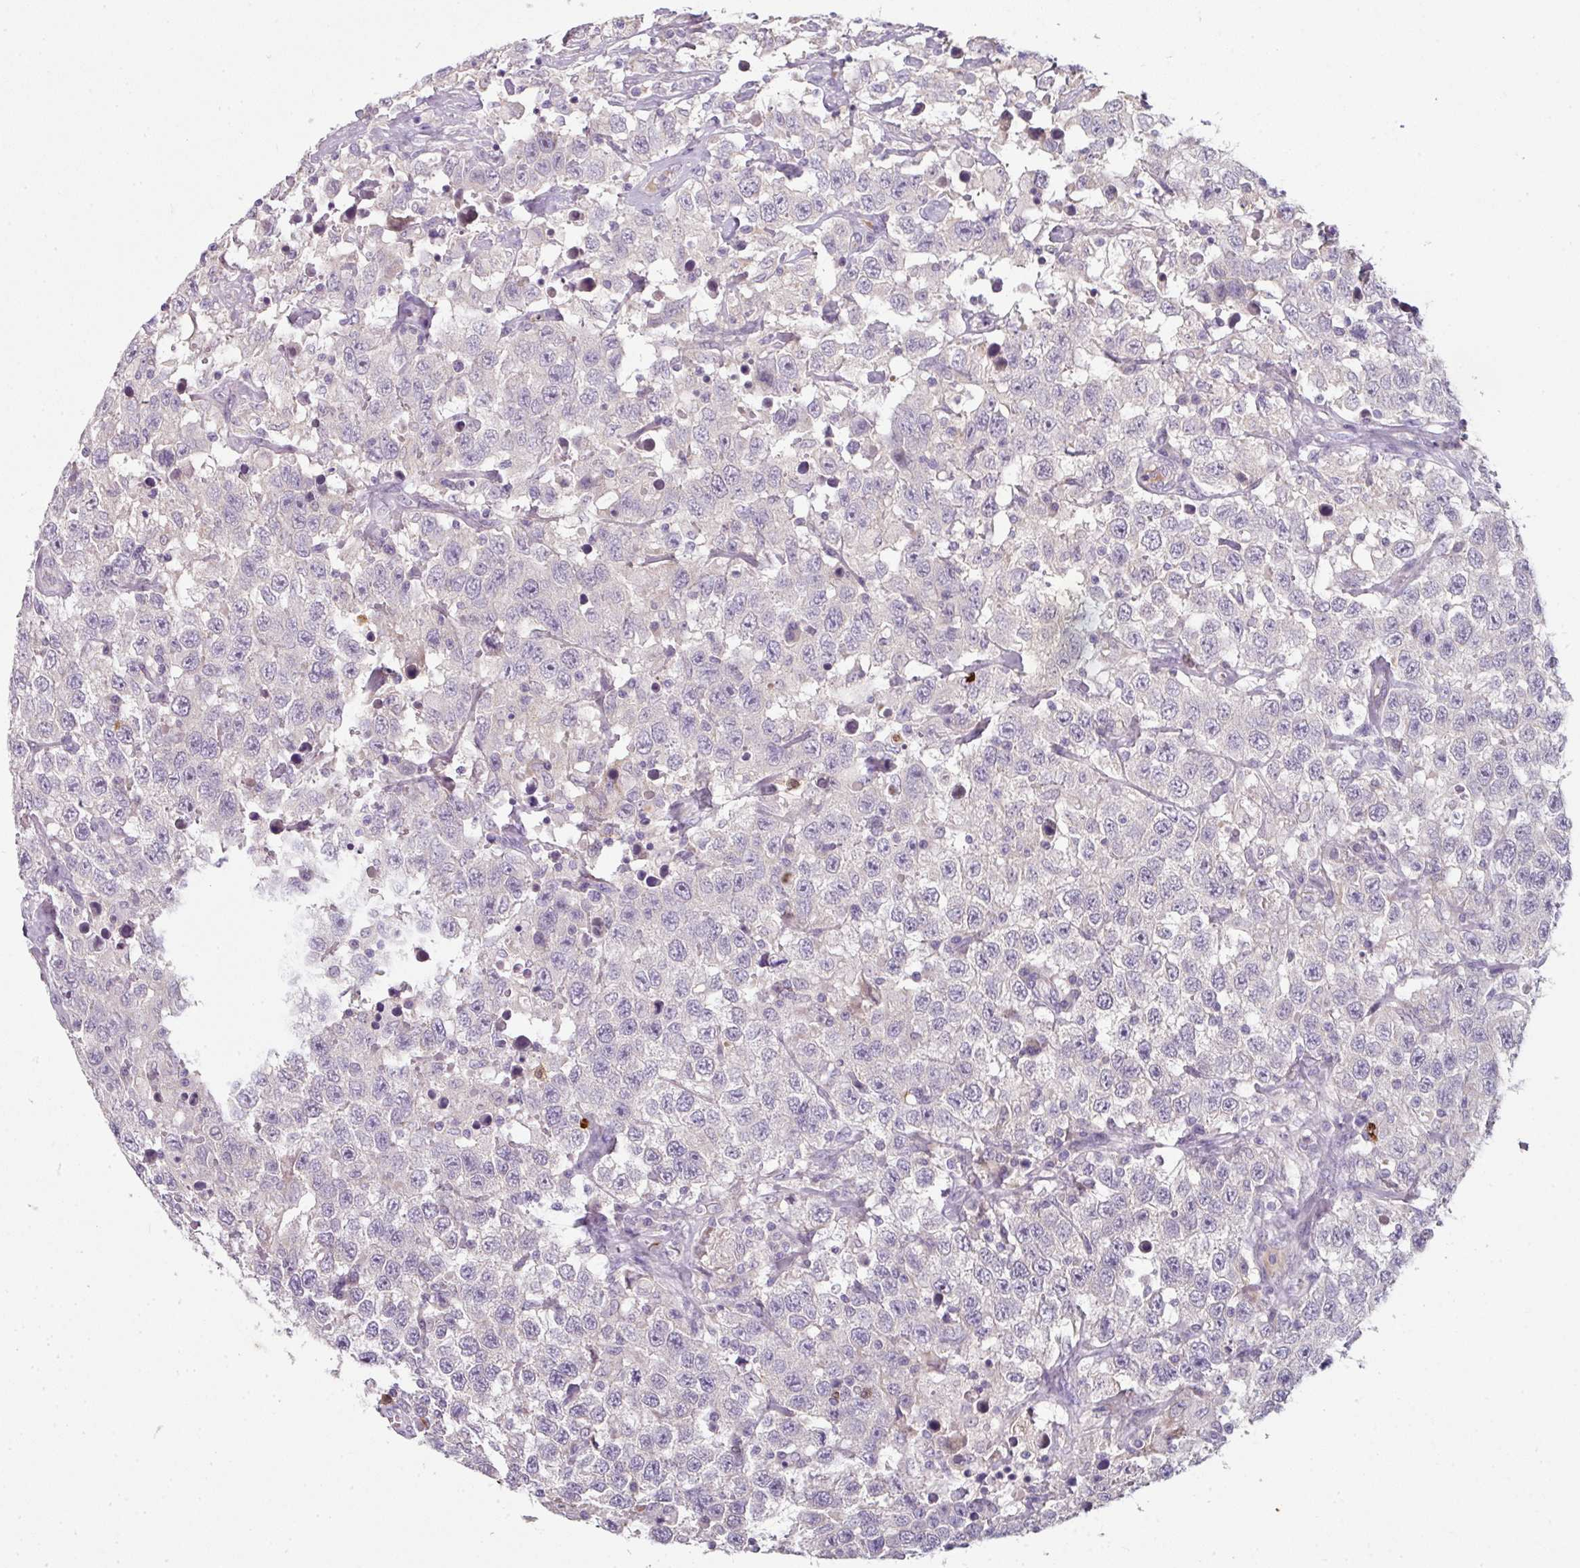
{"staining": {"intensity": "negative", "quantity": "none", "location": "none"}, "tissue": "testis cancer", "cell_type": "Tumor cells", "image_type": "cancer", "snomed": [{"axis": "morphology", "description": "Seminoma, NOS"}, {"axis": "topography", "description": "Testis"}], "caption": "This is an immunohistochemistry (IHC) photomicrograph of seminoma (testis). There is no staining in tumor cells.", "gene": "FHAD1", "patient": {"sex": "male", "age": 41}}